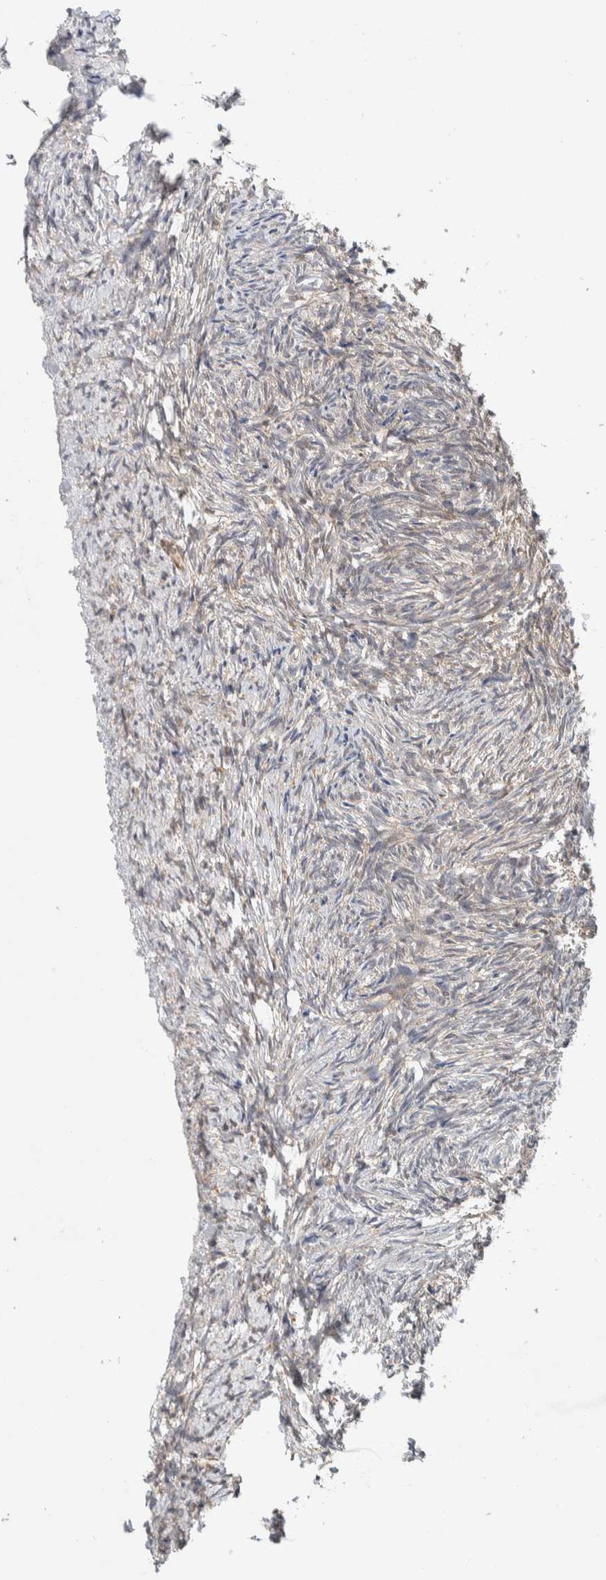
{"staining": {"intensity": "moderate", "quantity": ">75%", "location": "cytoplasmic/membranous"}, "tissue": "ovary", "cell_type": "Follicle cells", "image_type": "normal", "snomed": [{"axis": "morphology", "description": "Normal tissue, NOS"}, {"axis": "topography", "description": "Ovary"}], "caption": "An IHC histopathology image of unremarkable tissue is shown. Protein staining in brown labels moderate cytoplasmic/membranous positivity in ovary within follicle cells. (brown staining indicates protein expression, while blue staining denotes nuclei).", "gene": "DEPTOR", "patient": {"sex": "female", "age": 41}}